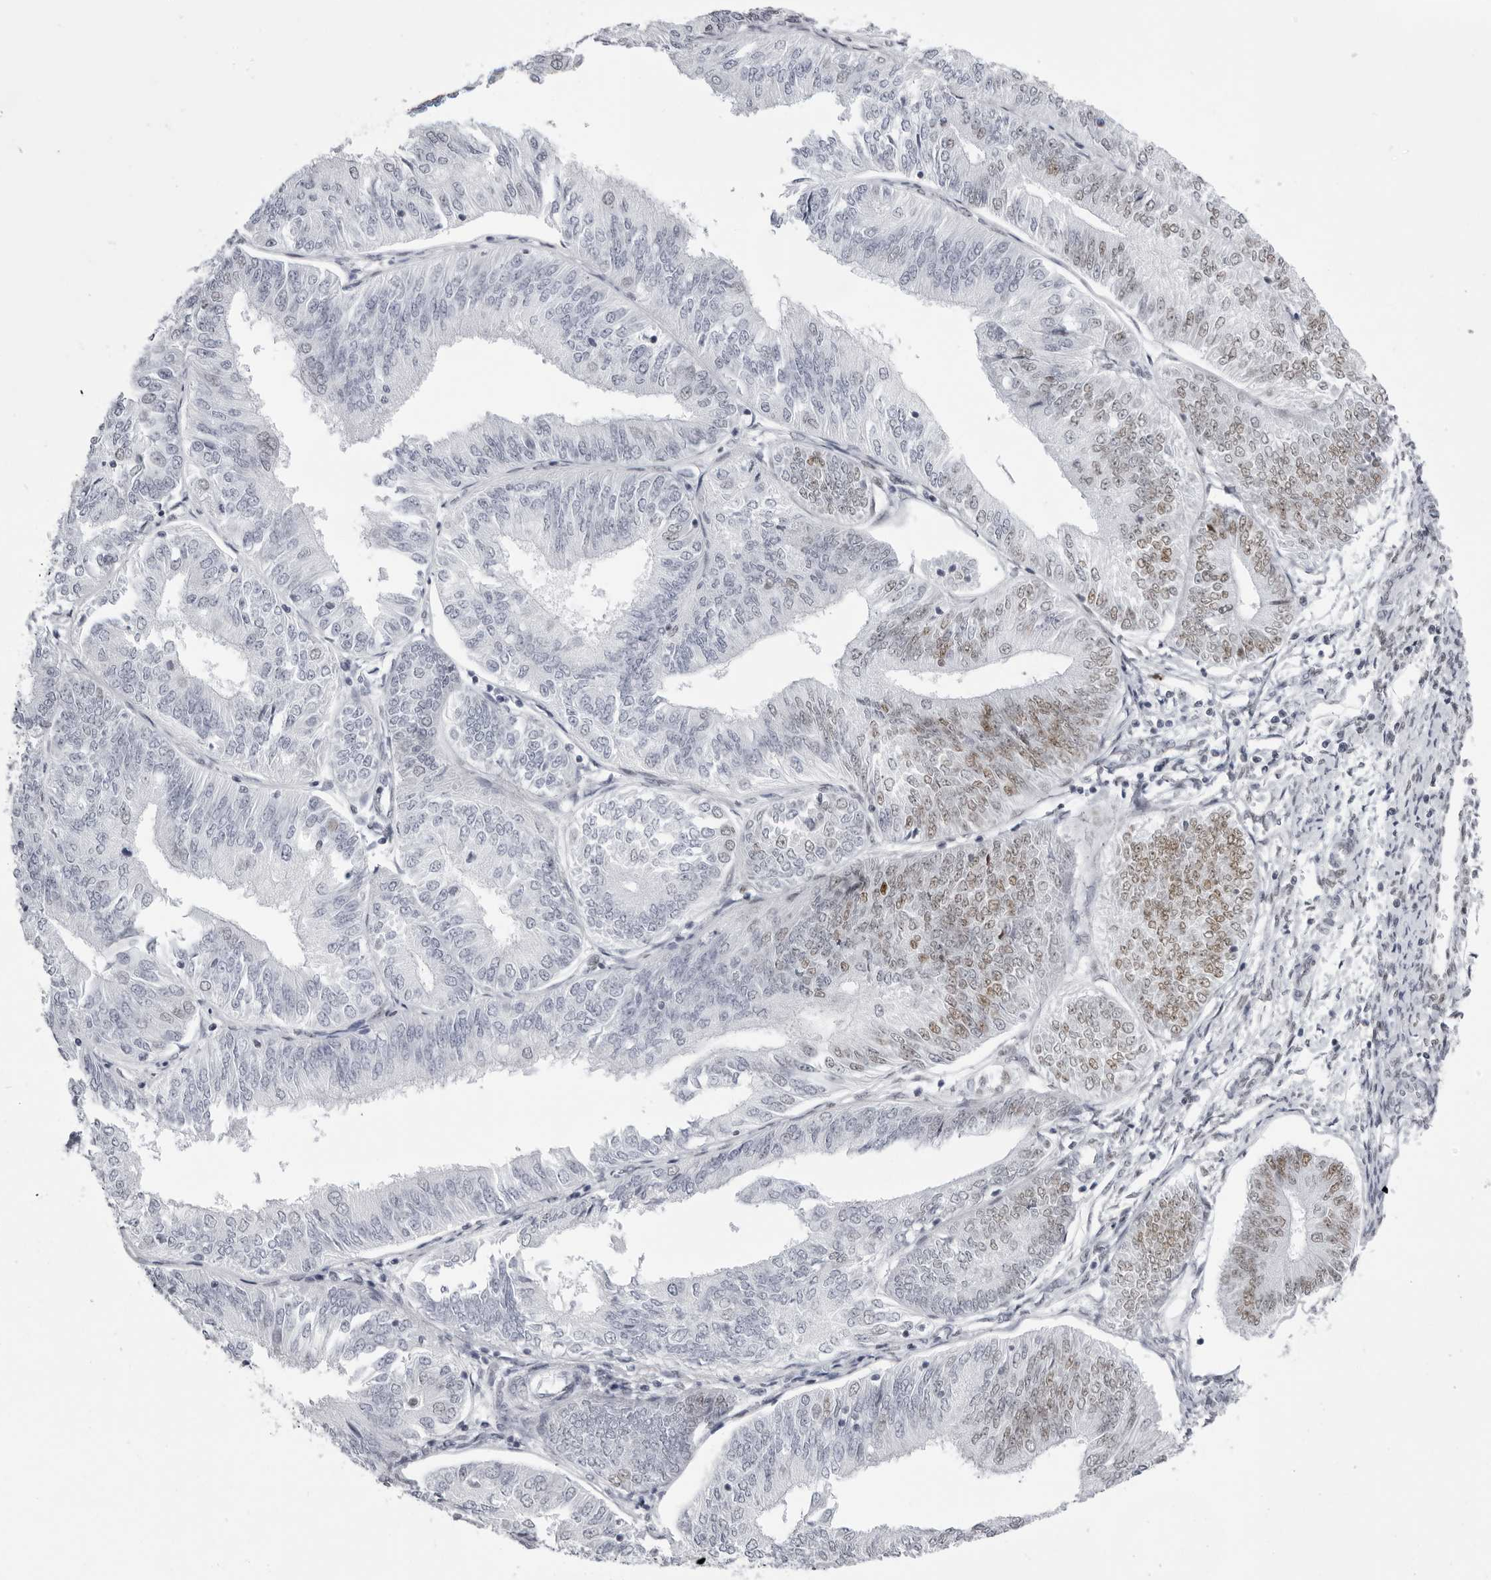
{"staining": {"intensity": "weak", "quantity": "25%-75%", "location": "nuclear"}, "tissue": "endometrial cancer", "cell_type": "Tumor cells", "image_type": "cancer", "snomed": [{"axis": "morphology", "description": "Adenocarcinoma, NOS"}, {"axis": "topography", "description": "Endometrium"}], "caption": "DAB (3,3'-diaminobenzidine) immunohistochemical staining of human endometrial cancer demonstrates weak nuclear protein expression in approximately 25%-75% of tumor cells.", "gene": "IRF2BP2", "patient": {"sex": "female", "age": 58}}